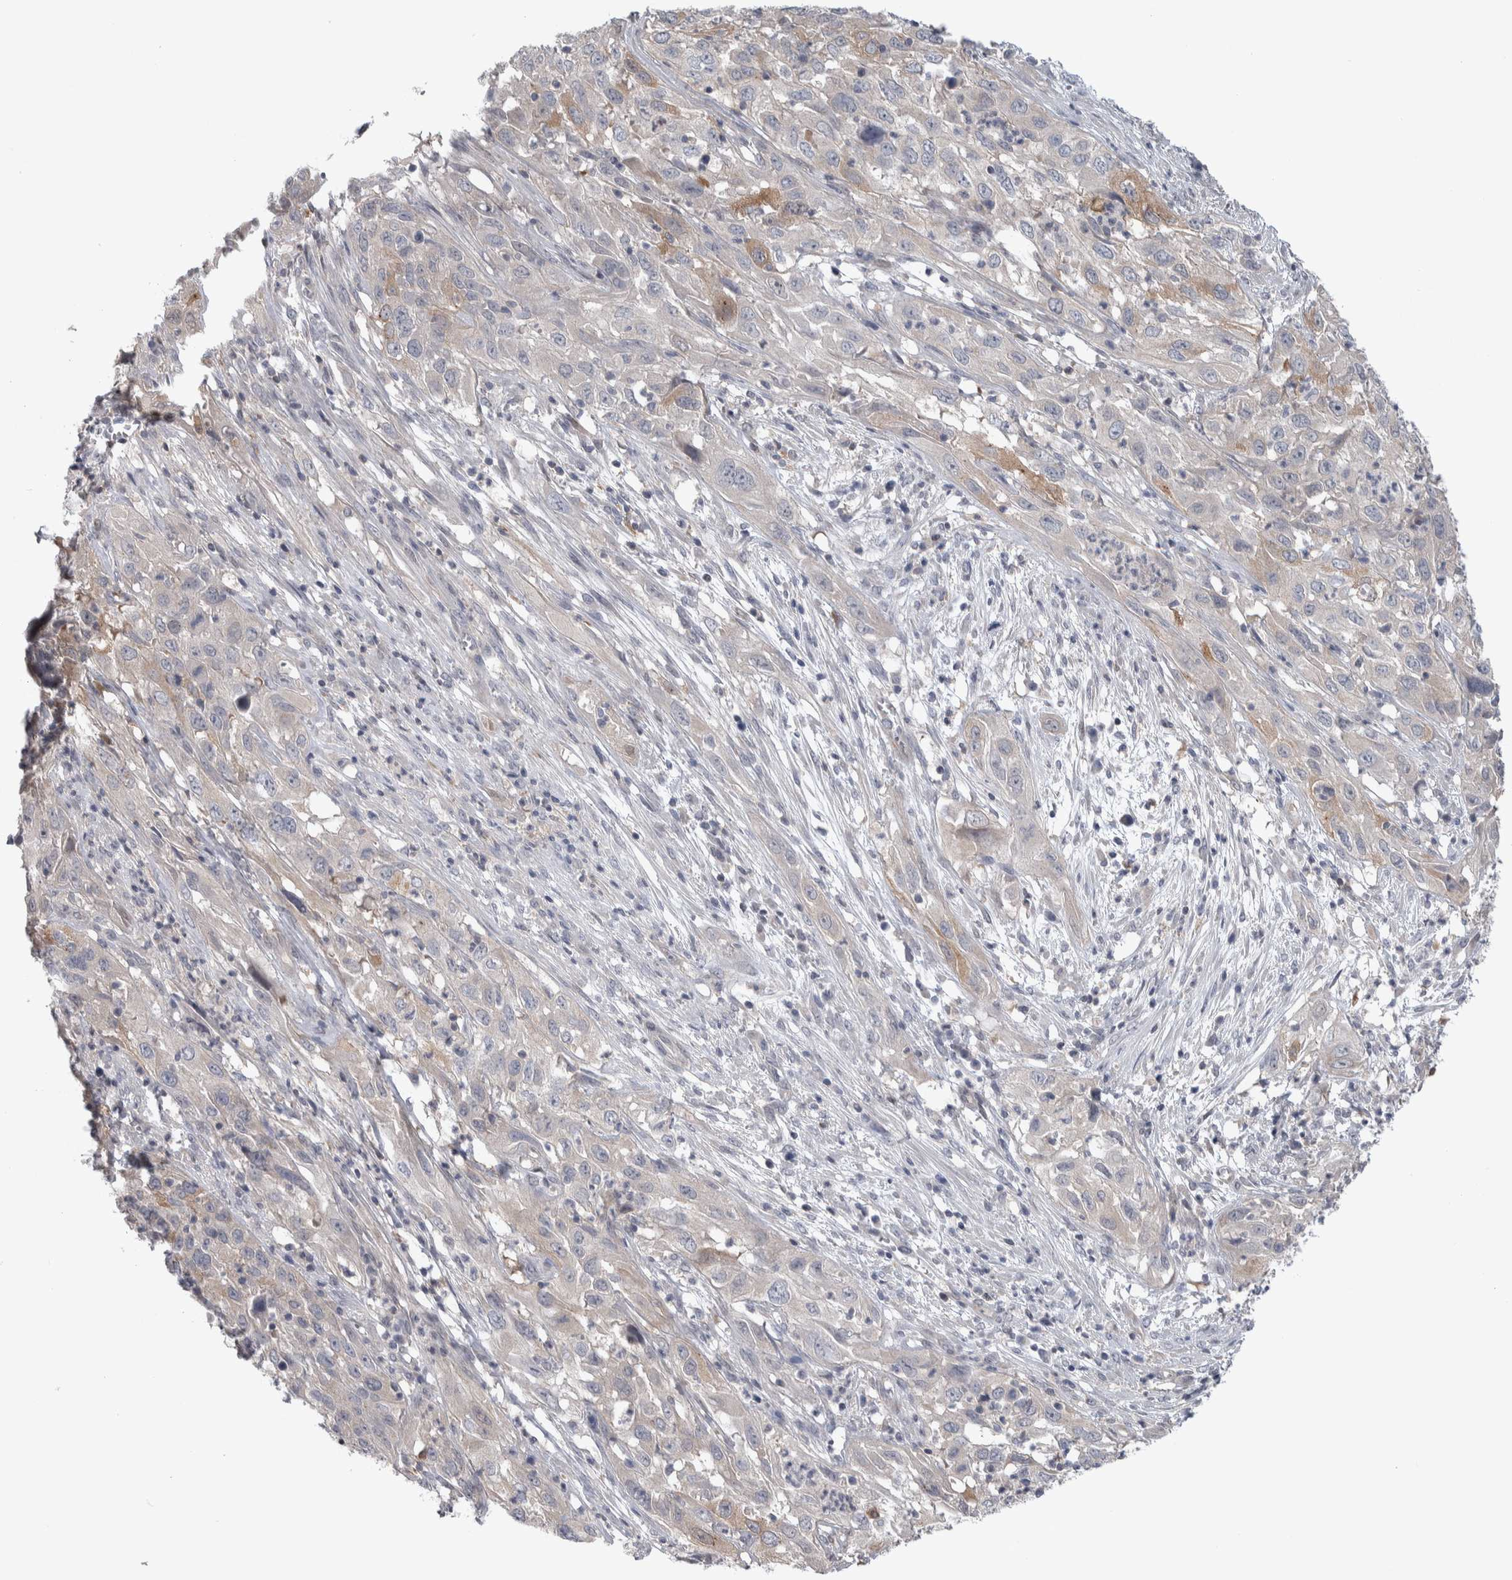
{"staining": {"intensity": "weak", "quantity": "<25%", "location": "cytoplasmic/membranous"}, "tissue": "cervical cancer", "cell_type": "Tumor cells", "image_type": "cancer", "snomed": [{"axis": "morphology", "description": "Squamous cell carcinoma, NOS"}, {"axis": "topography", "description": "Cervix"}], "caption": "Tumor cells are negative for protein expression in human cervical cancer (squamous cell carcinoma).", "gene": "TAX1BP1", "patient": {"sex": "female", "age": 32}}